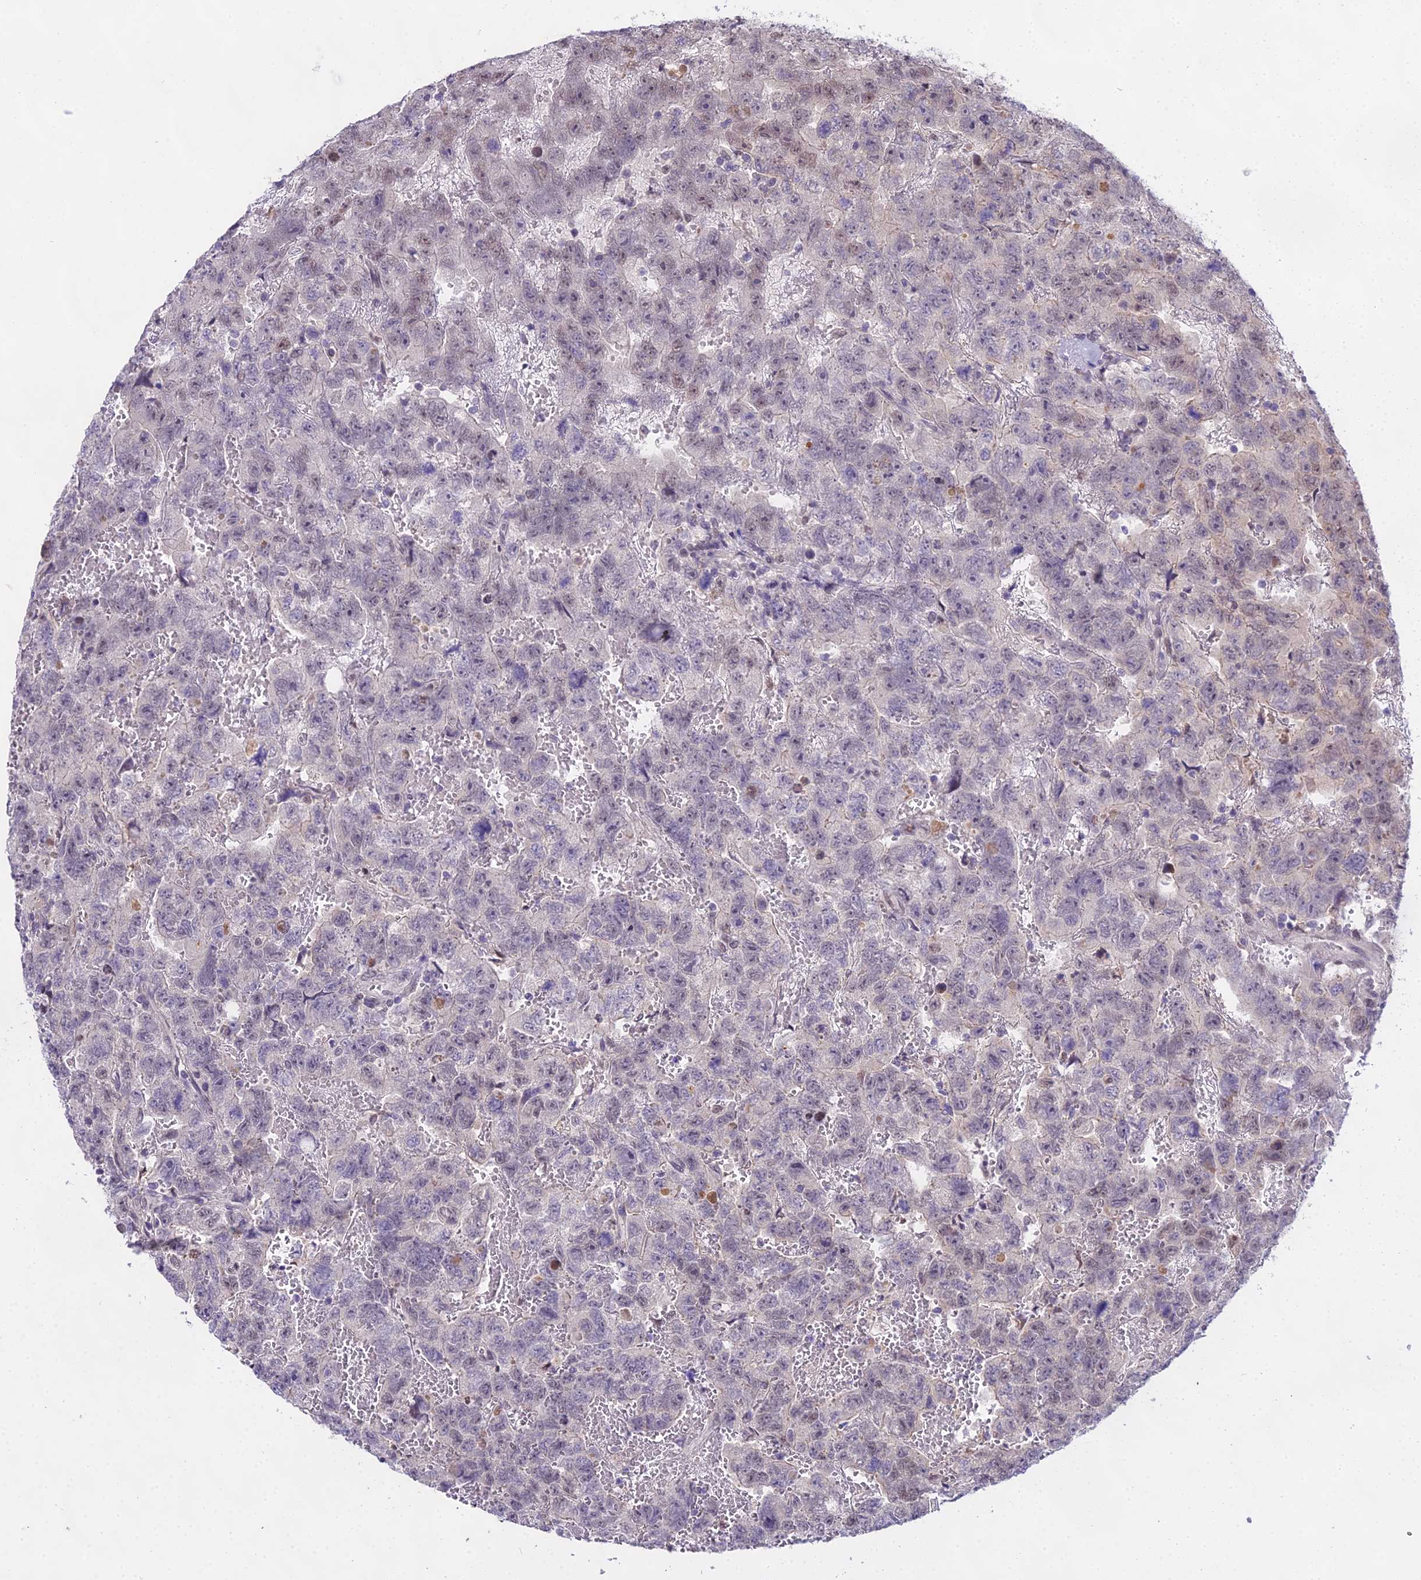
{"staining": {"intensity": "moderate", "quantity": "25%-75%", "location": "cytoplasmic/membranous,nuclear"}, "tissue": "testis cancer", "cell_type": "Tumor cells", "image_type": "cancer", "snomed": [{"axis": "morphology", "description": "Carcinoma, Embryonal, NOS"}, {"axis": "topography", "description": "Testis"}], "caption": "A brown stain labels moderate cytoplasmic/membranous and nuclear positivity of a protein in testis embryonal carcinoma tumor cells.", "gene": "MAT2A", "patient": {"sex": "male", "age": 45}}